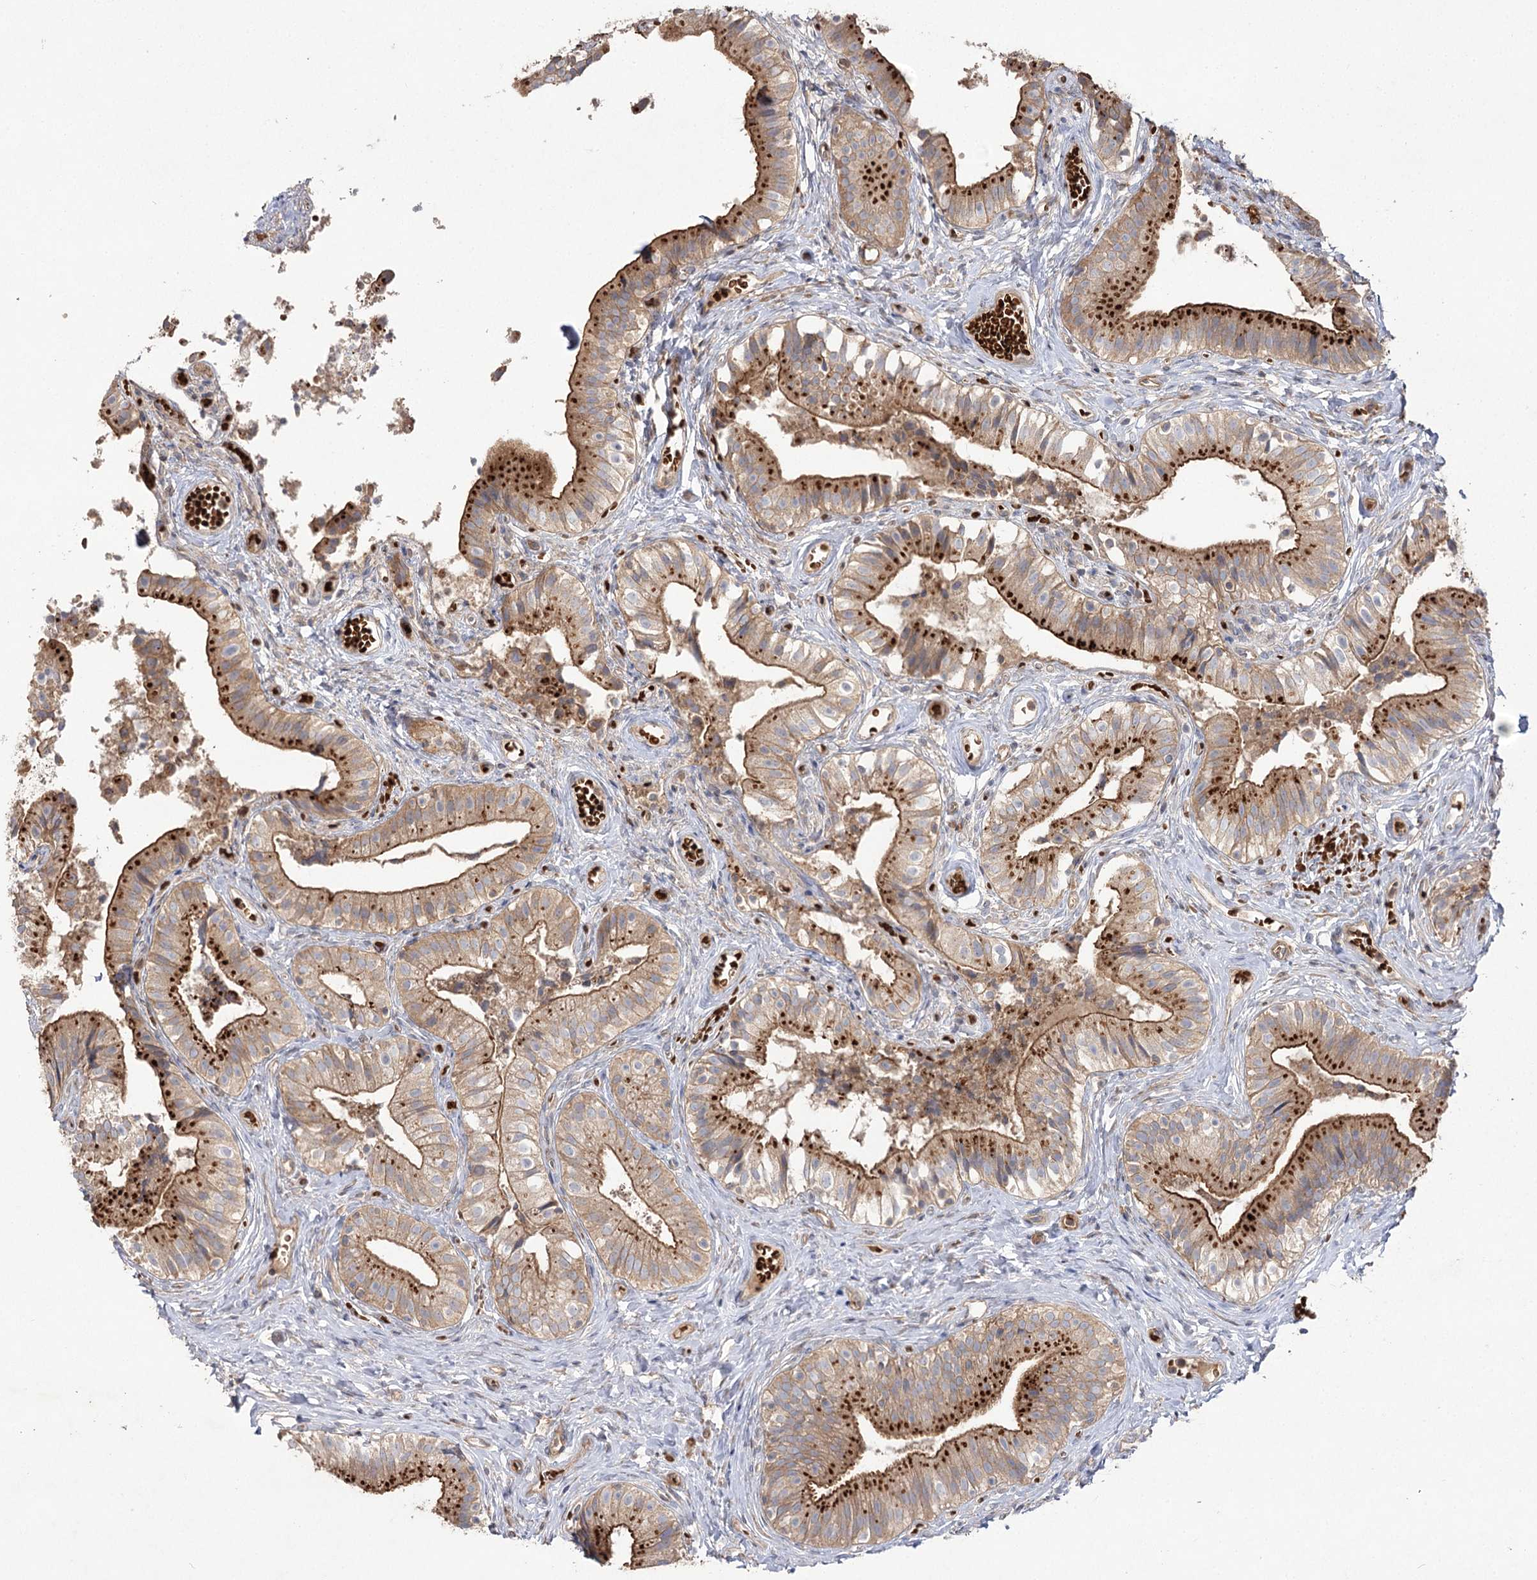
{"staining": {"intensity": "strong", "quantity": ">75%", "location": "cytoplasmic/membranous"}, "tissue": "gallbladder", "cell_type": "Glandular cells", "image_type": "normal", "snomed": [{"axis": "morphology", "description": "Normal tissue, NOS"}, {"axis": "topography", "description": "Gallbladder"}], "caption": "Immunohistochemistry (IHC) image of unremarkable gallbladder stained for a protein (brown), which exhibits high levels of strong cytoplasmic/membranous staining in about >75% of glandular cells.", "gene": "KIAA0825", "patient": {"sex": "female", "age": 47}}